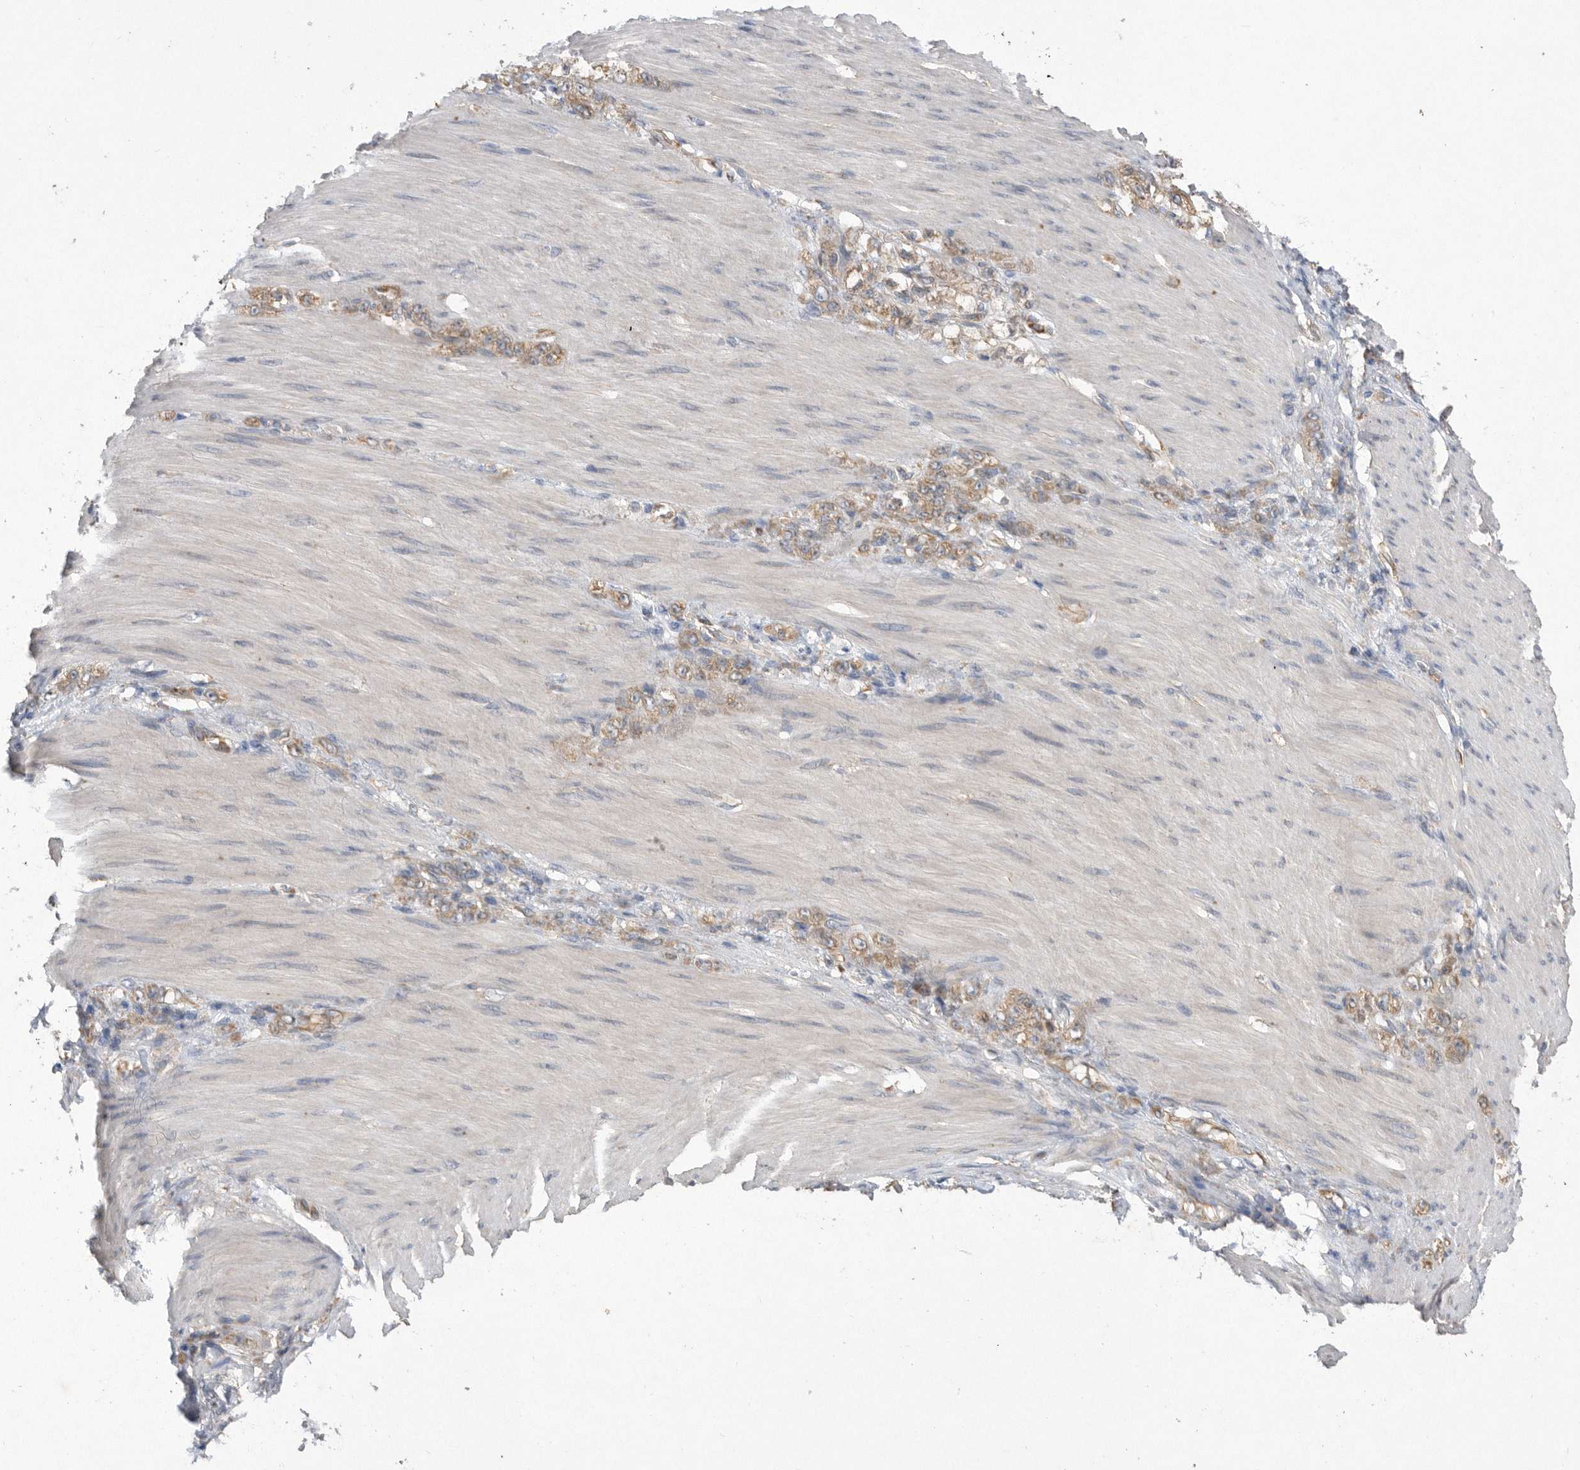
{"staining": {"intensity": "weak", "quantity": ">75%", "location": "cytoplasmic/membranous"}, "tissue": "stomach cancer", "cell_type": "Tumor cells", "image_type": "cancer", "snomed": [{"axis": "morphology", "description": "Normal tissue, NOS"}, {"axis": "morphology", "description": "Adenocarcinoma, NOS"}, {"axis": "topography", "description": "Stomach"}], "caption": "Immunohistochemical staining of stomach cancer demonstrates weak cytoplasmic/membranous protein expression in about >75% of tumor cells.", "gene": "PON2", "patient": {"sex": "male", "age": 82}}